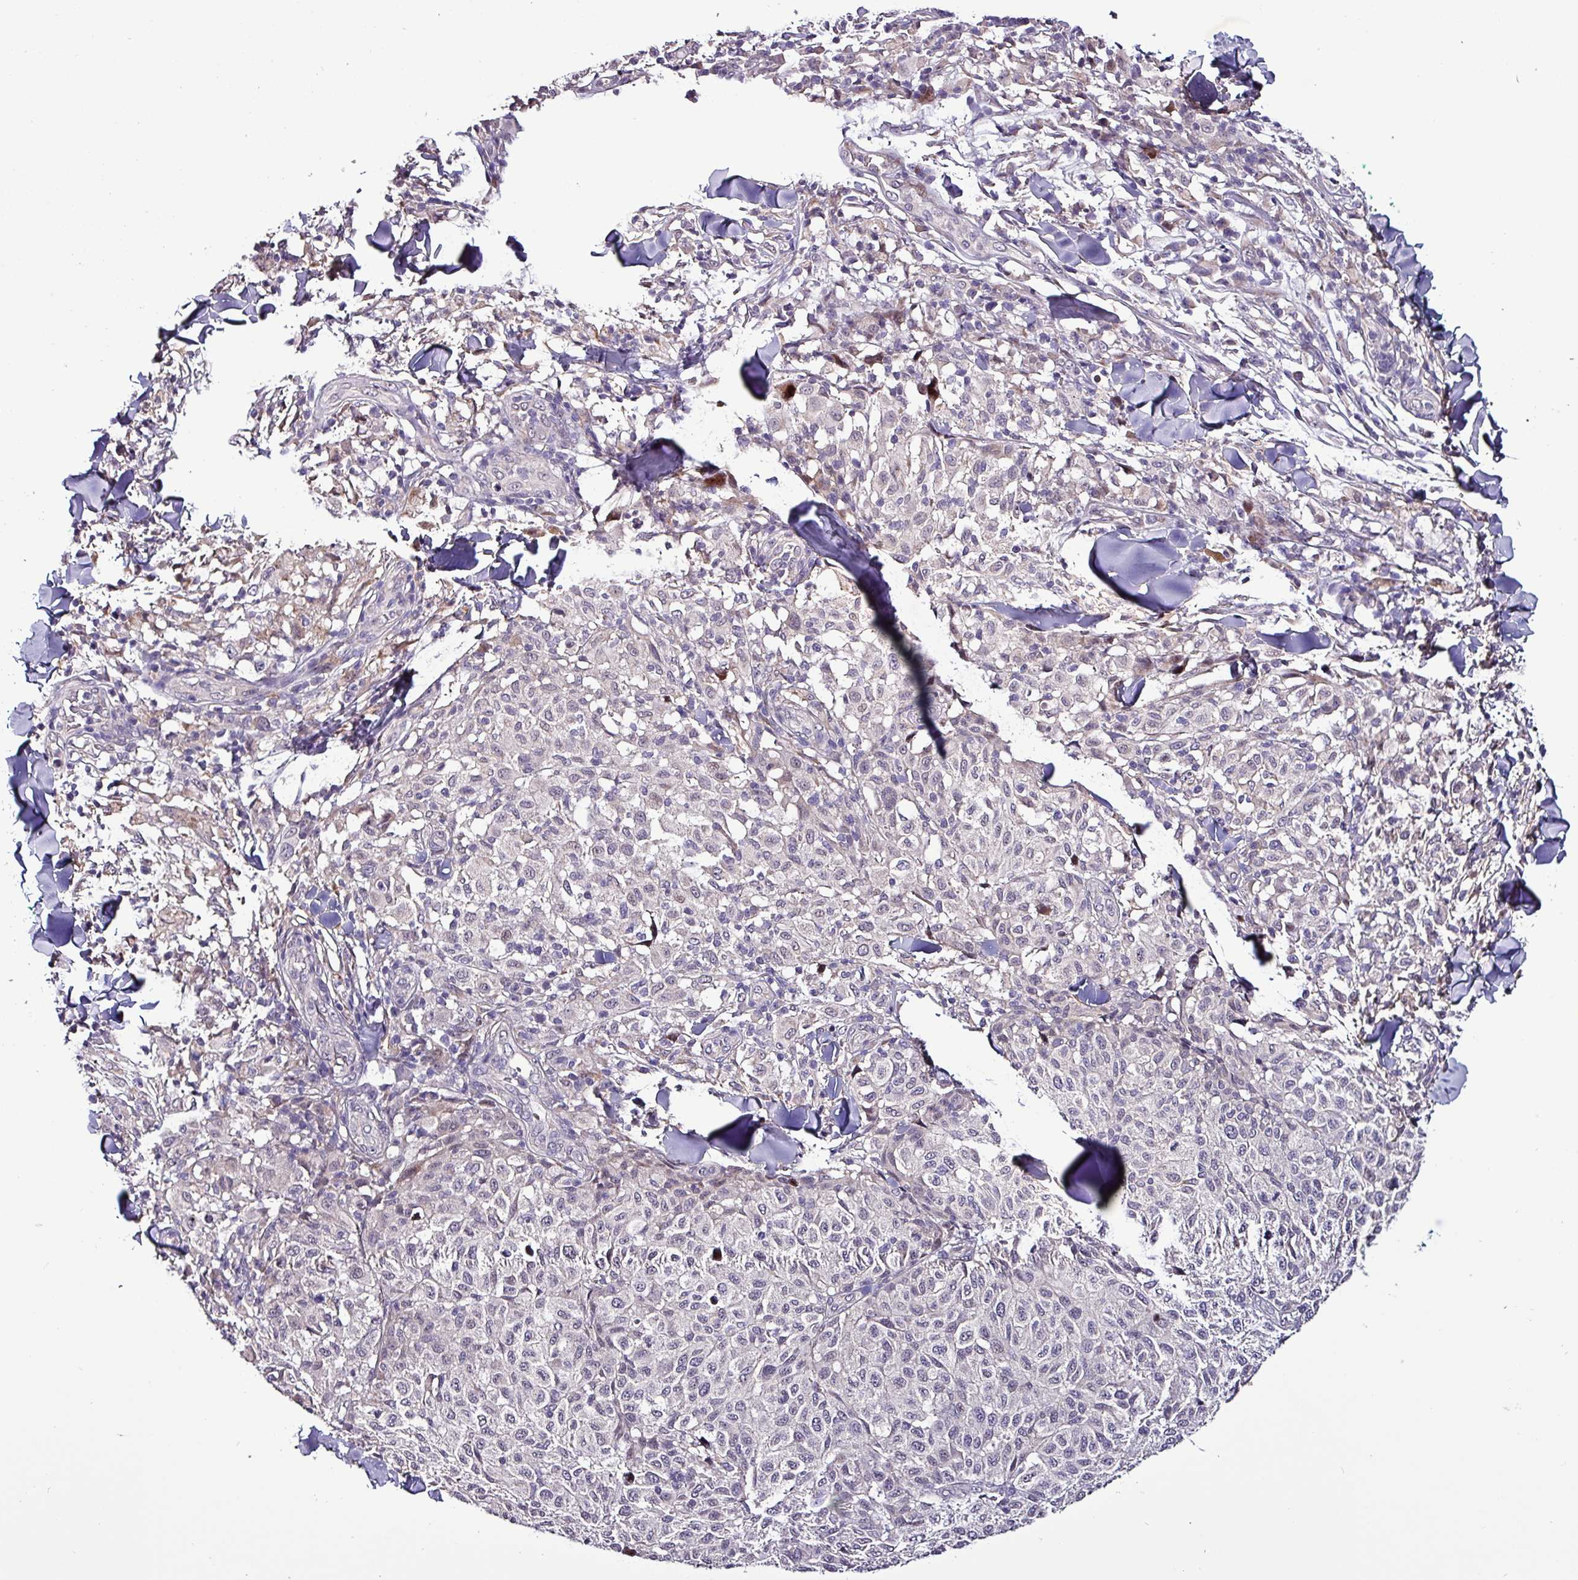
{"staining": {"intensity": "negative", "quantity": "none", "location": "none"}, "tissue": "melanoma", "cell_type": "Tumor cells", "image_type": "cancer", "snomed": [{"axis": "morphology", "description": "Malignant melanoma, NOS"}, {"axis": "topography", "description": "Skin"}], "caption": "Immunohistochemical staining of malignant melanoma reveals no significant positivity in tumor cells.", "gene": "GRAPL", "patient": {"sex": "male", "age": 66}}